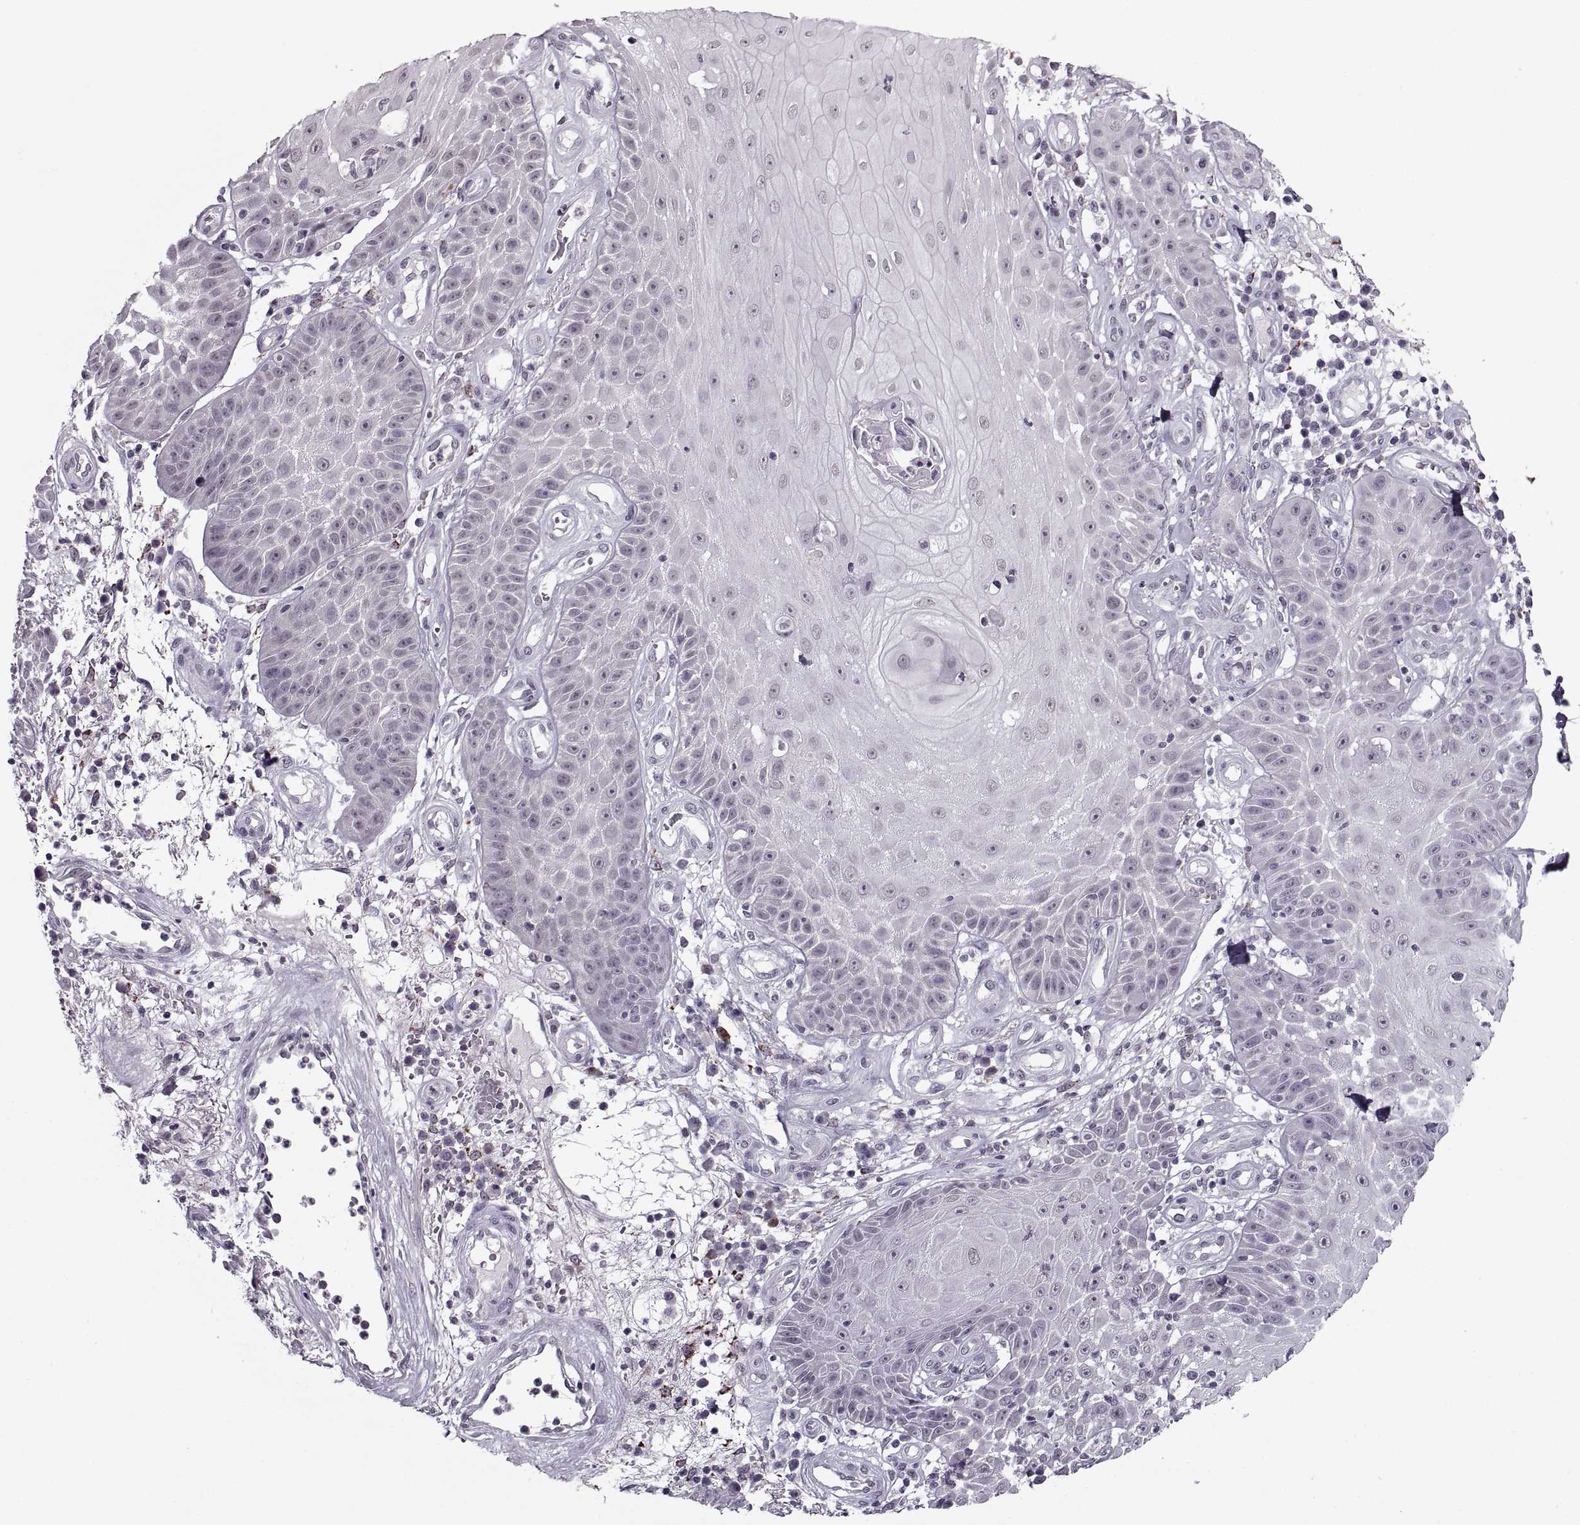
{"staining": {"intensity": "negative", "quantity": "none", "location": "none"}, "tissue": "skin cancer", "cell_type": "Tumor cells", "image_type": "cancer", "snomed": [{"axis": "morphology", "description": "Squamous cell carcinoma, NOS"}, {"axis": "topography", "description": "Skin"}], "caption": "The micrograph reveals no staining of tumor cells in skin cancer.", "gene": "OTP", "patient": {"sex": "male", "age": 70}}